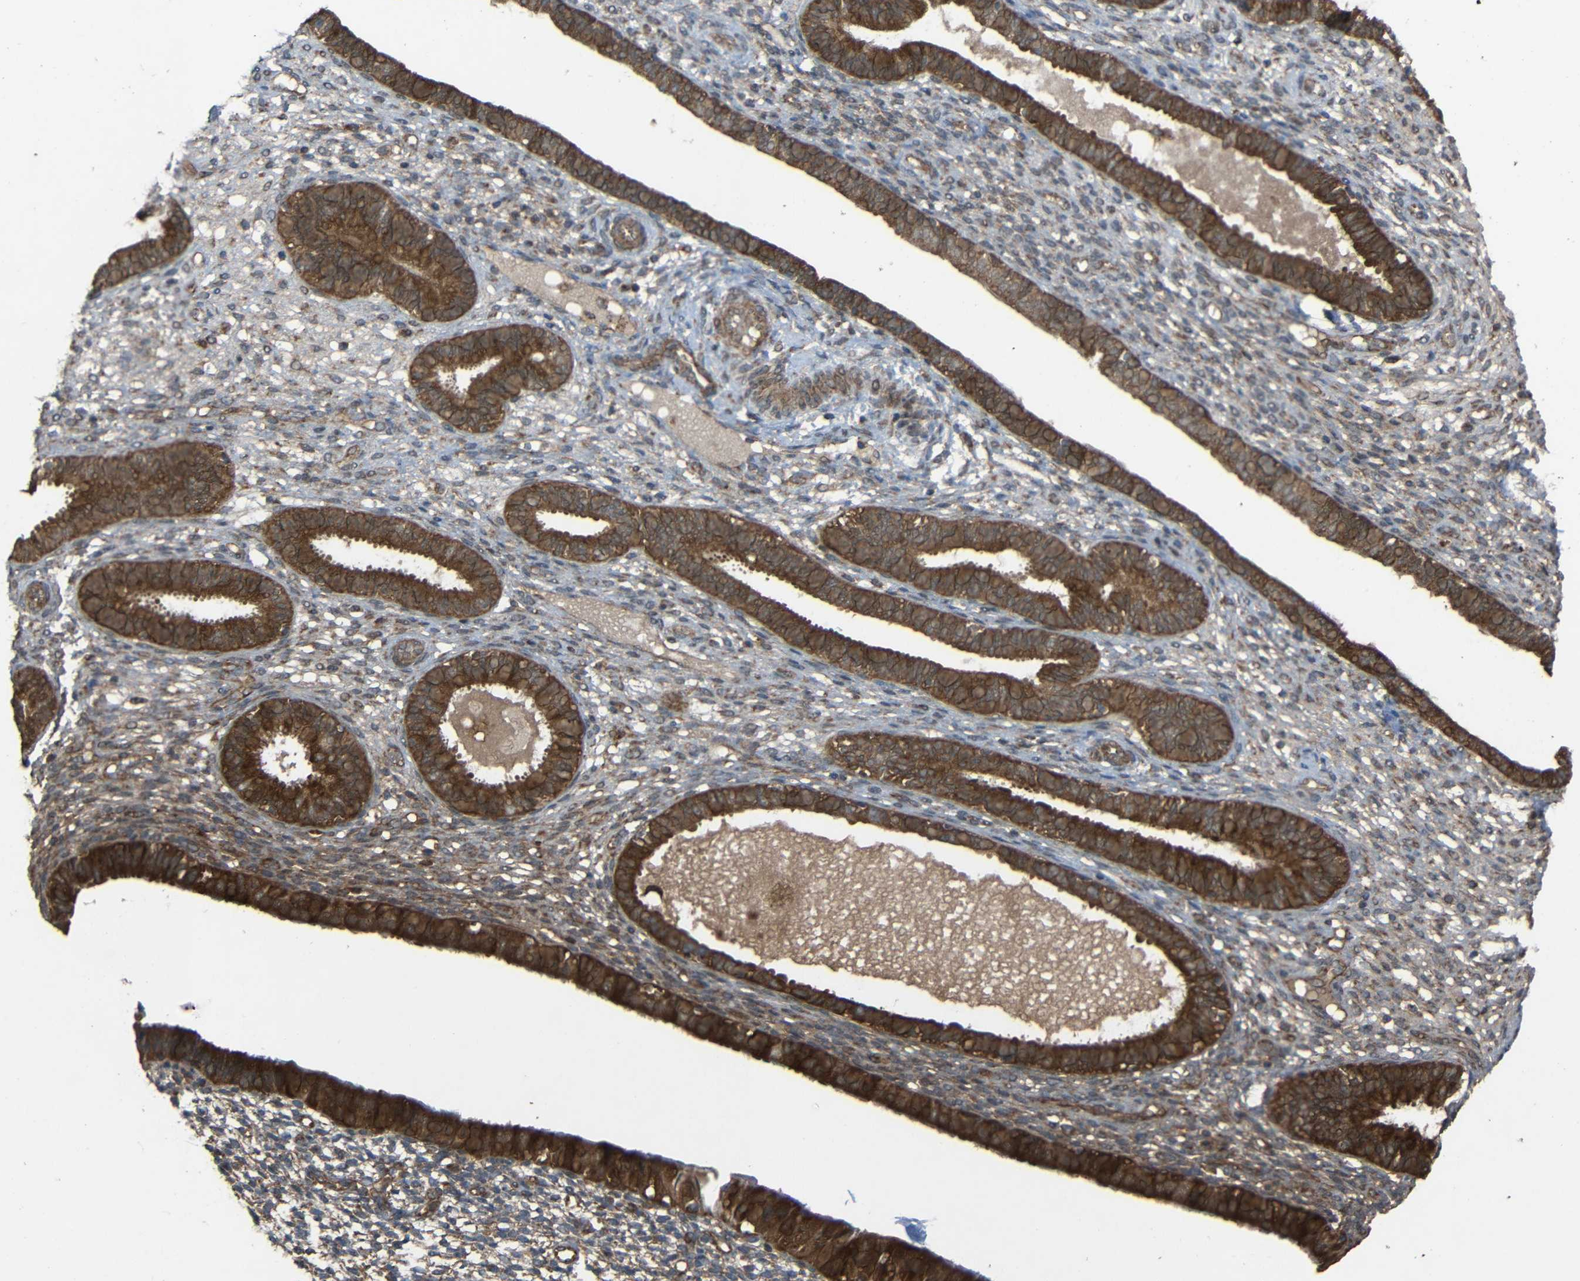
{"staining": {"intensity": "moderate", "quantity": "25%-75%", "location": "cytoplasmic/membranous"}, "tissue": "endometrium", "cell_type": "Cells in endometrial stroma", "image_type": "normal", "snomed": [{"axis": "morphology", "description": "Normal tissue, NOS"}, {"axis": "topography", "description": "Endometrium"}], "caption": "Brown immunohistochemical staining in normal human endometrium shows moderate cytoplasmic/membranous positivity in about 25%-75% of cells in endometrial stroma. (DAB = brown stain, brightfield microscopy at high magnification).", "gene": "C1GALT1", "patient": {"sex": "female", "age": 61}}